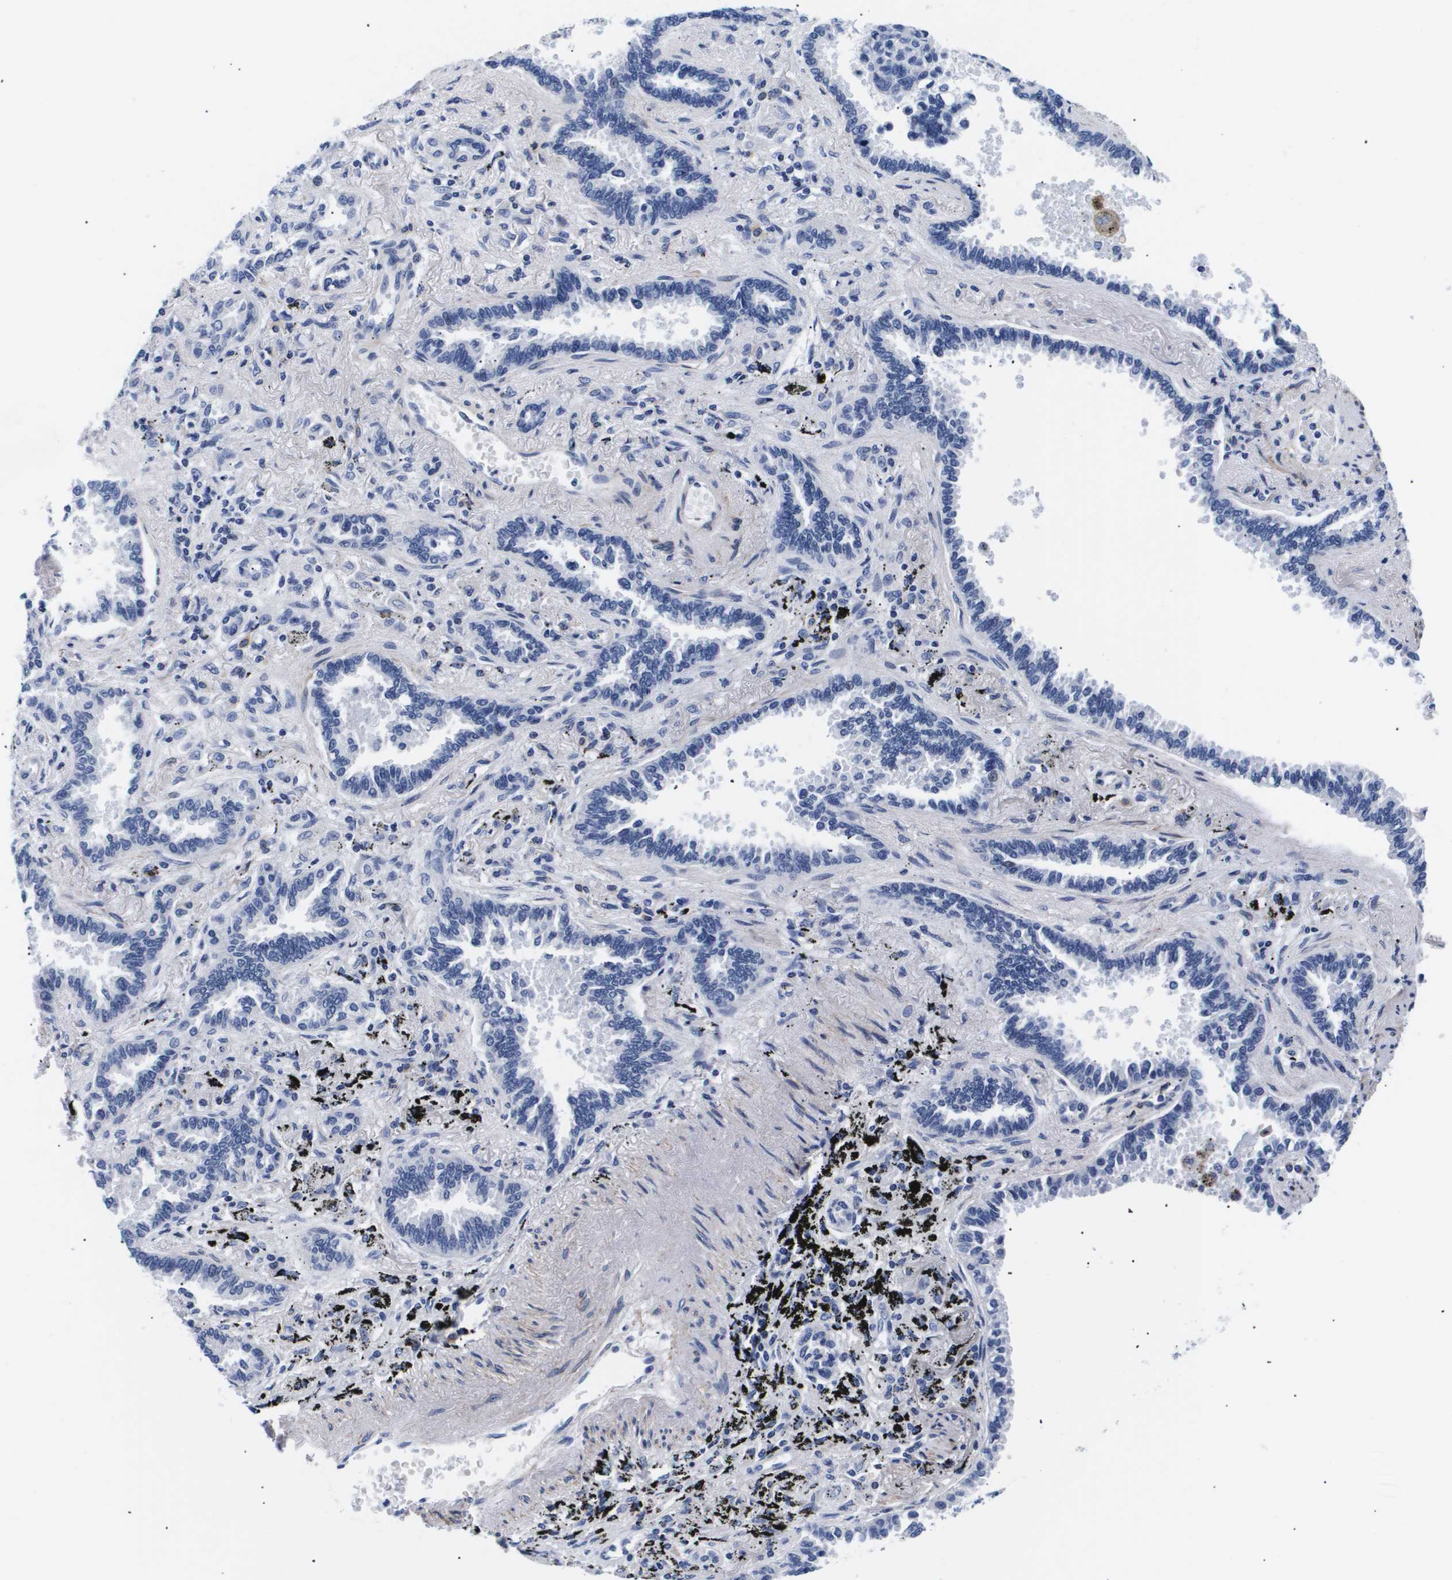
{"staining": {"intensity": "negative", "quantity": "none", "location": "none"}, "tissue": "lung cancer", "cell_type": "Tumor cells", "image_type": "cancer", "snomed": [{"axis": "morphology", "description": "Normal tissue, NOS"}, {"axis": "morphology", "description": "Adenocarcinoma, NOS"}, {"axis": "topography", "description": "Lung"}], "caption": "Human lung cancer stained for a protein using IHC demonstrates no staining in tumor cells.", "gene": "SHD", "patient": {"sex": "male", "age": 59}}